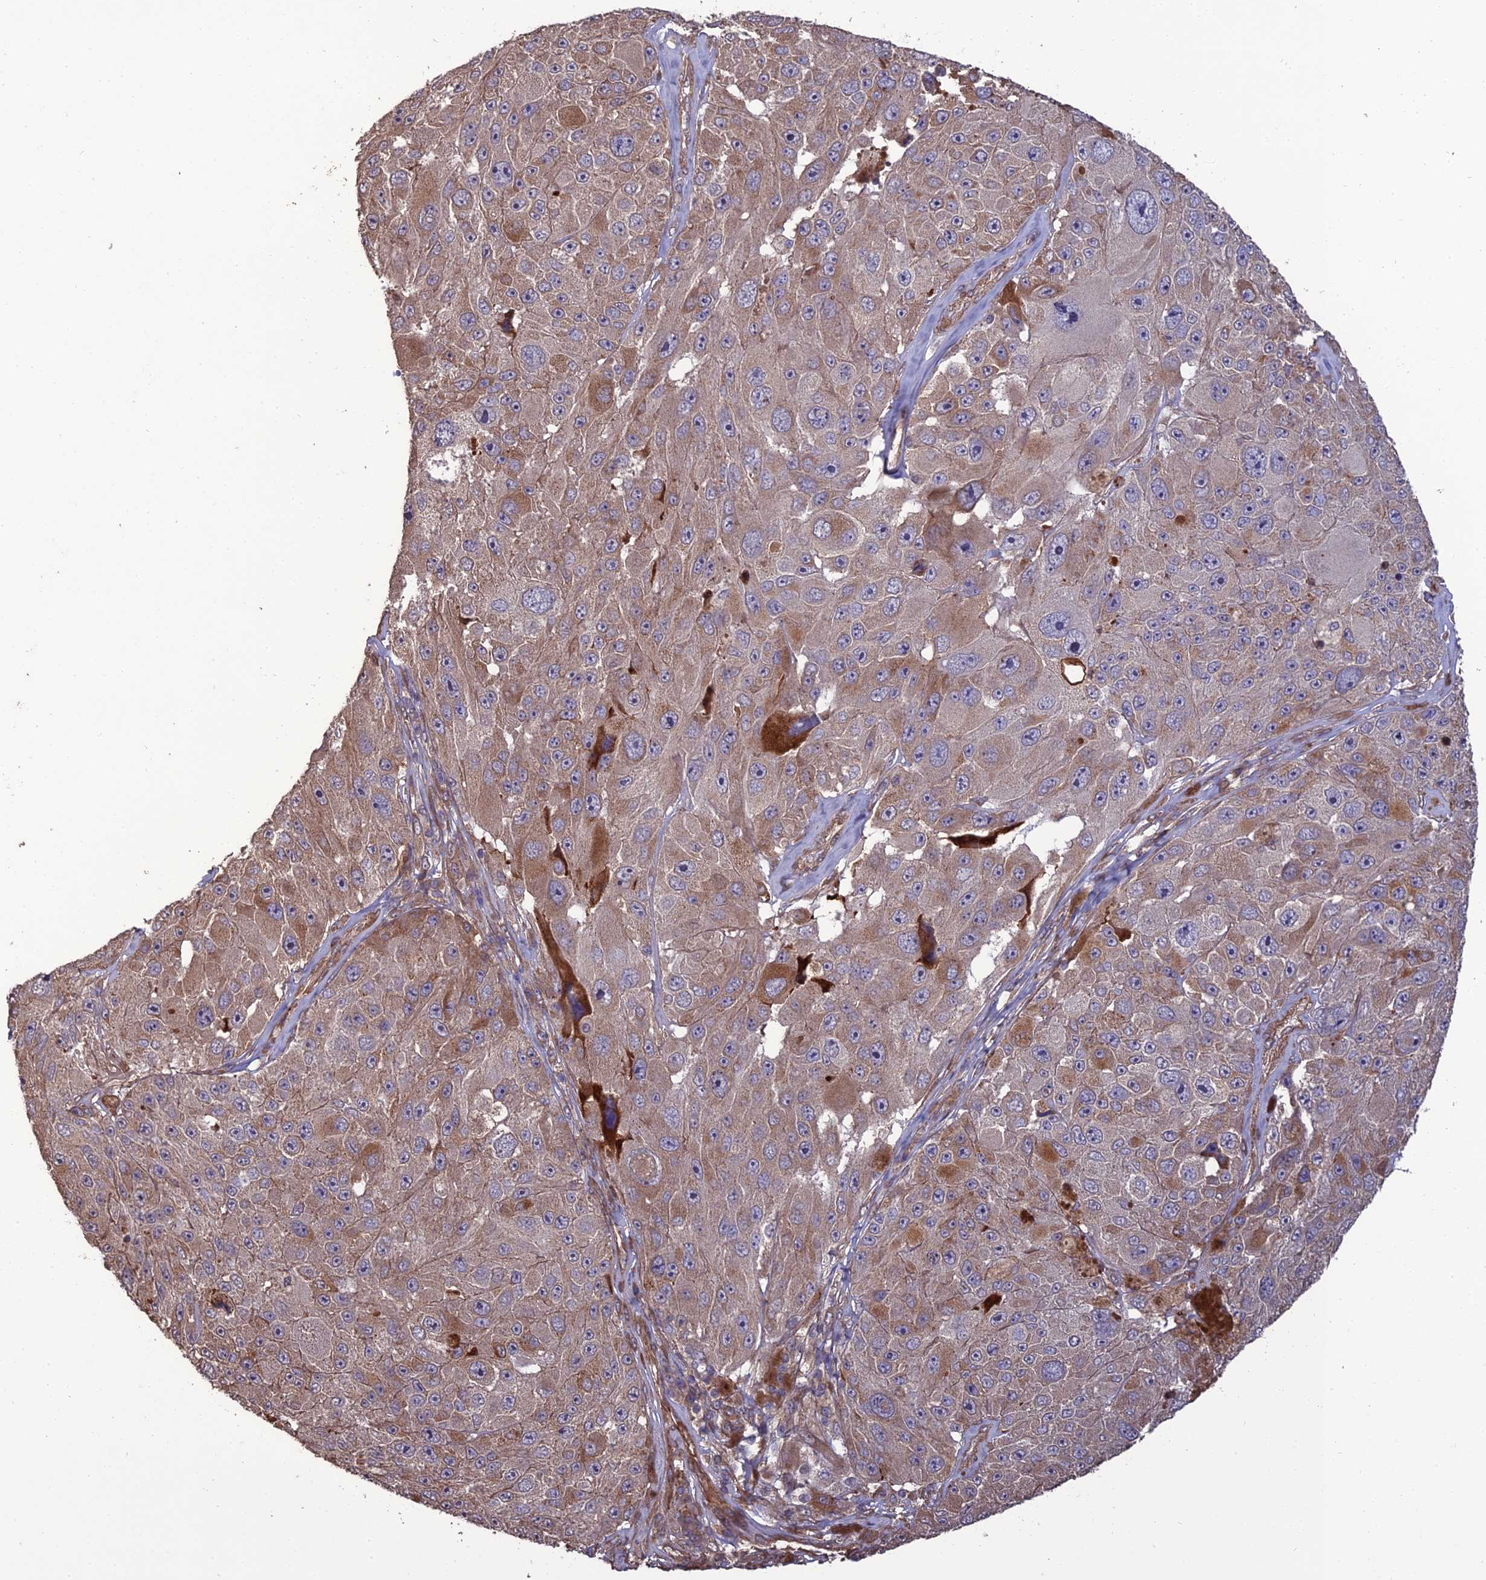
{"staining": {"intensity": "moderate", "quantity": "<25%", "location": "cytoplasmic/membranous"}, "tissue": "melanoma", "cell_type": "Tumor cells", "image_type": "cancer", "snomed": [{"axis": "morphology", "description": "Malignant melanoma, Metastatic site"}, {"axis": "topography", "description": "Lymph node"}], "caption": "Melanoma tissue displays moderate cytoplasmic/membranous expression in about <25% of tumor cells, visualized by immunohistochemistry.", "gene": "ATP6V0A2", "patient": {"sex": "male", "age": 62}}